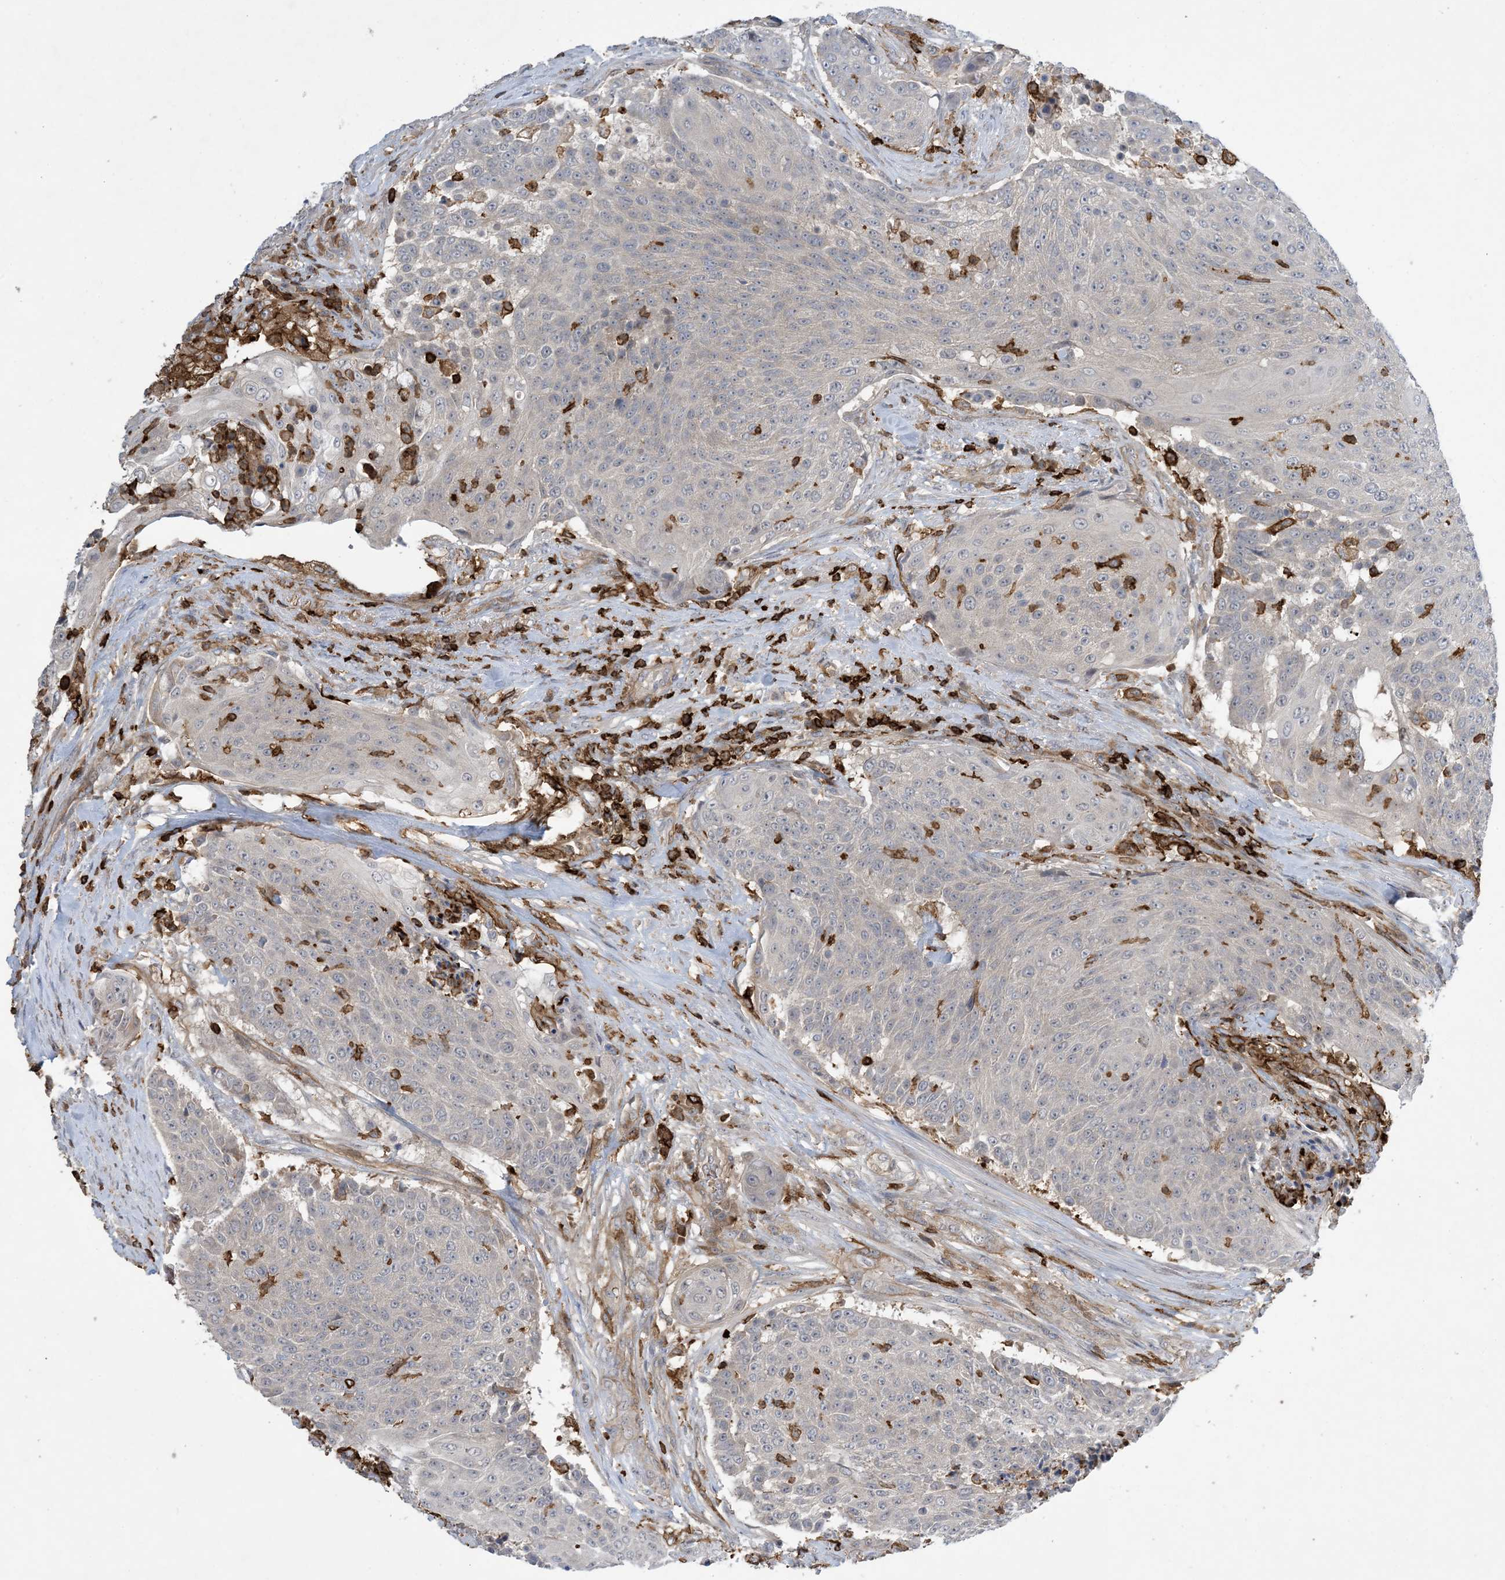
{"staining": {"intensity": "negative", "quantity": "none", "location": "none"}, "tissue": "urothelial cancer", "cell_type": "Tumor cells", "image_type": "cancer", "snomed": [{"axis": "morphology", "description": "Urothelial carcinoma, High grade"}, {"axis": "topography", "description": "Urinary bladder"}], "caption": "Immunohistochemistry (IHC) of urothelial cancer displays no positivity in tumor cells.", "gene": "AK9", "patient": {"sex": "female", "age": 63}}